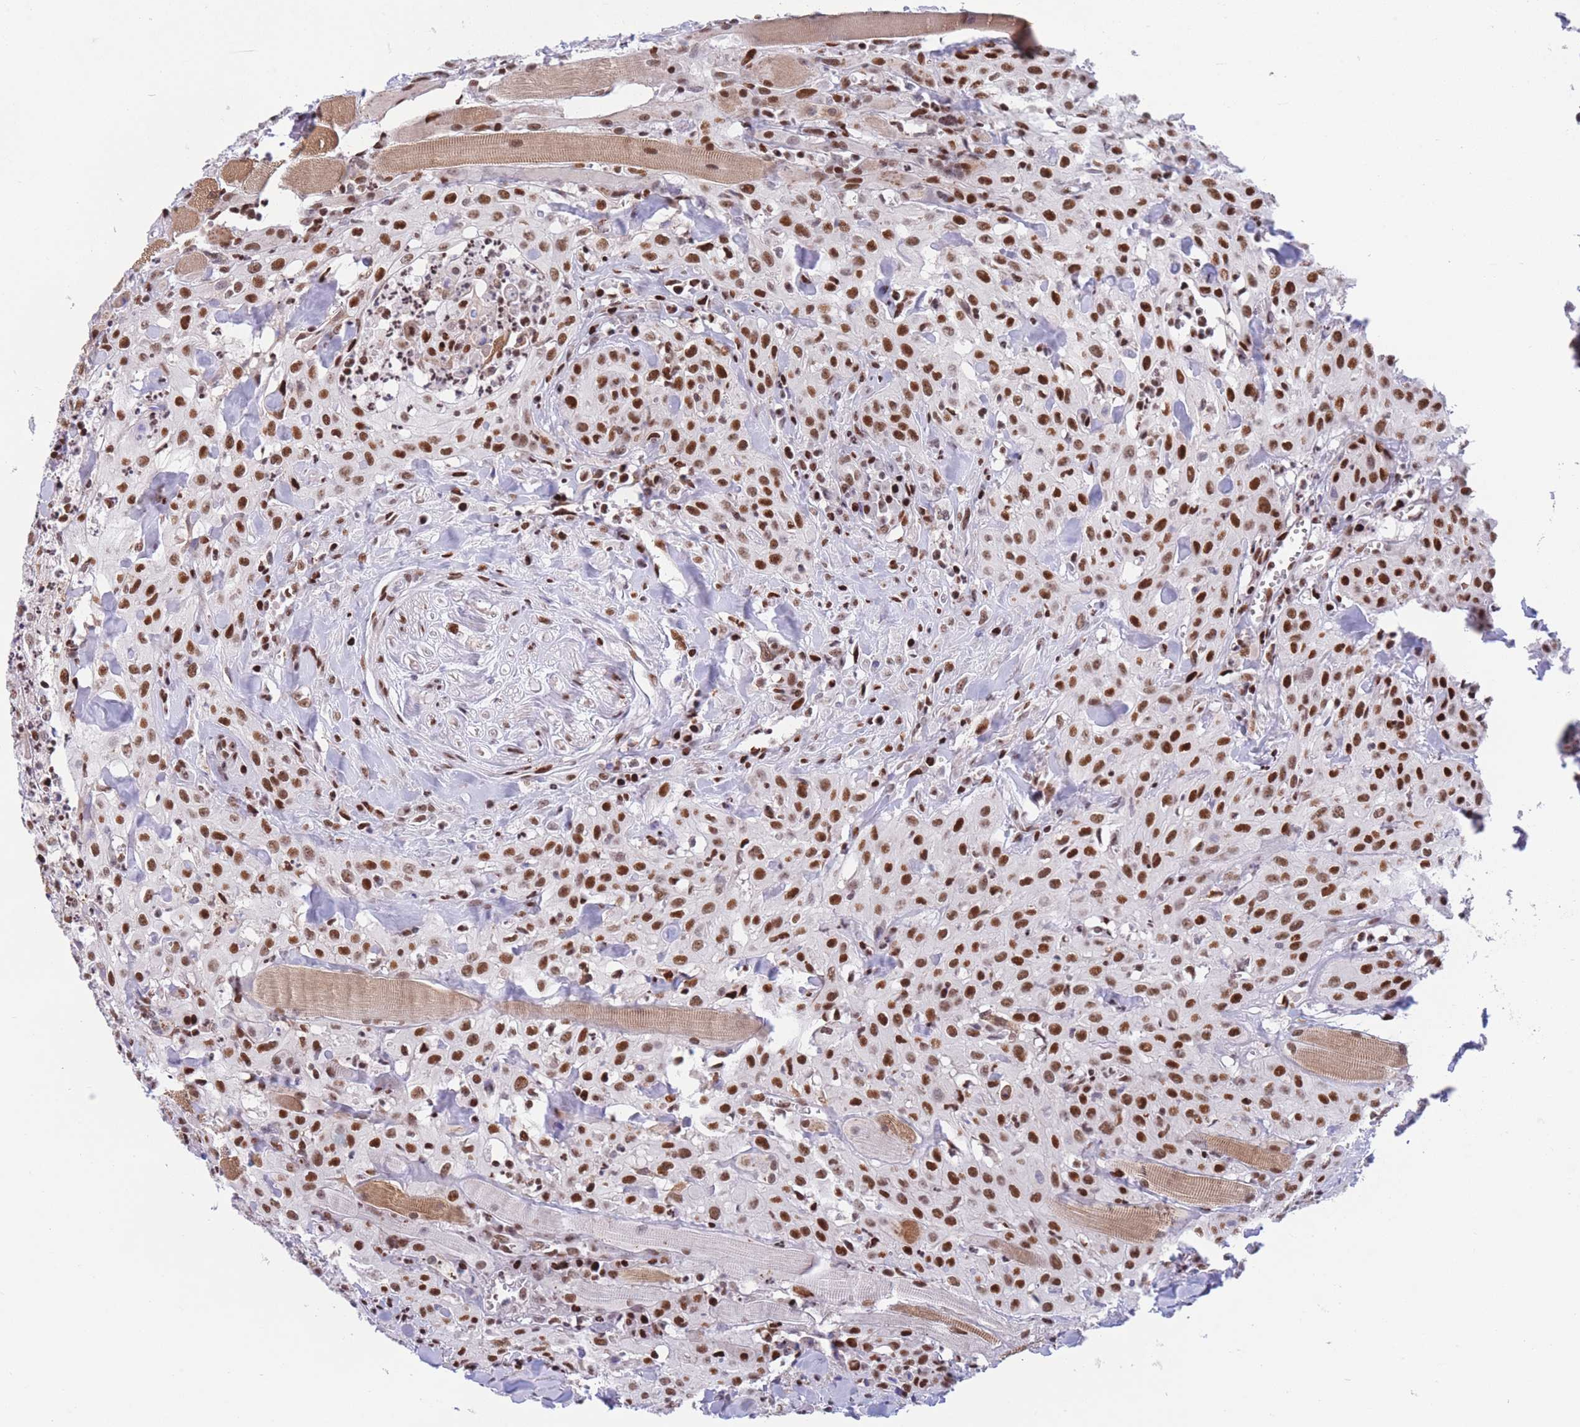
{"staining": {"intensity": "strong", "quantity": ">75%", "location": "nuclear"}, "tissue": "head and neck cancer", "cell_type": "Tumor cells", "image_type": "cancer", "snomed": [{"axis": "morphology", "description": "Squamous cell carcinoma, NOS"}, {"axis": "topography", "description": "Oral tissue"}, {"axis": "topography", "description": "Head-Neck"}], "caption": "Human head and neck cancer stained with a protein marker shows strong staining in tumor cells.", "gene": "DNAJC3", "patient": {"sex": "female", "age": 70}}